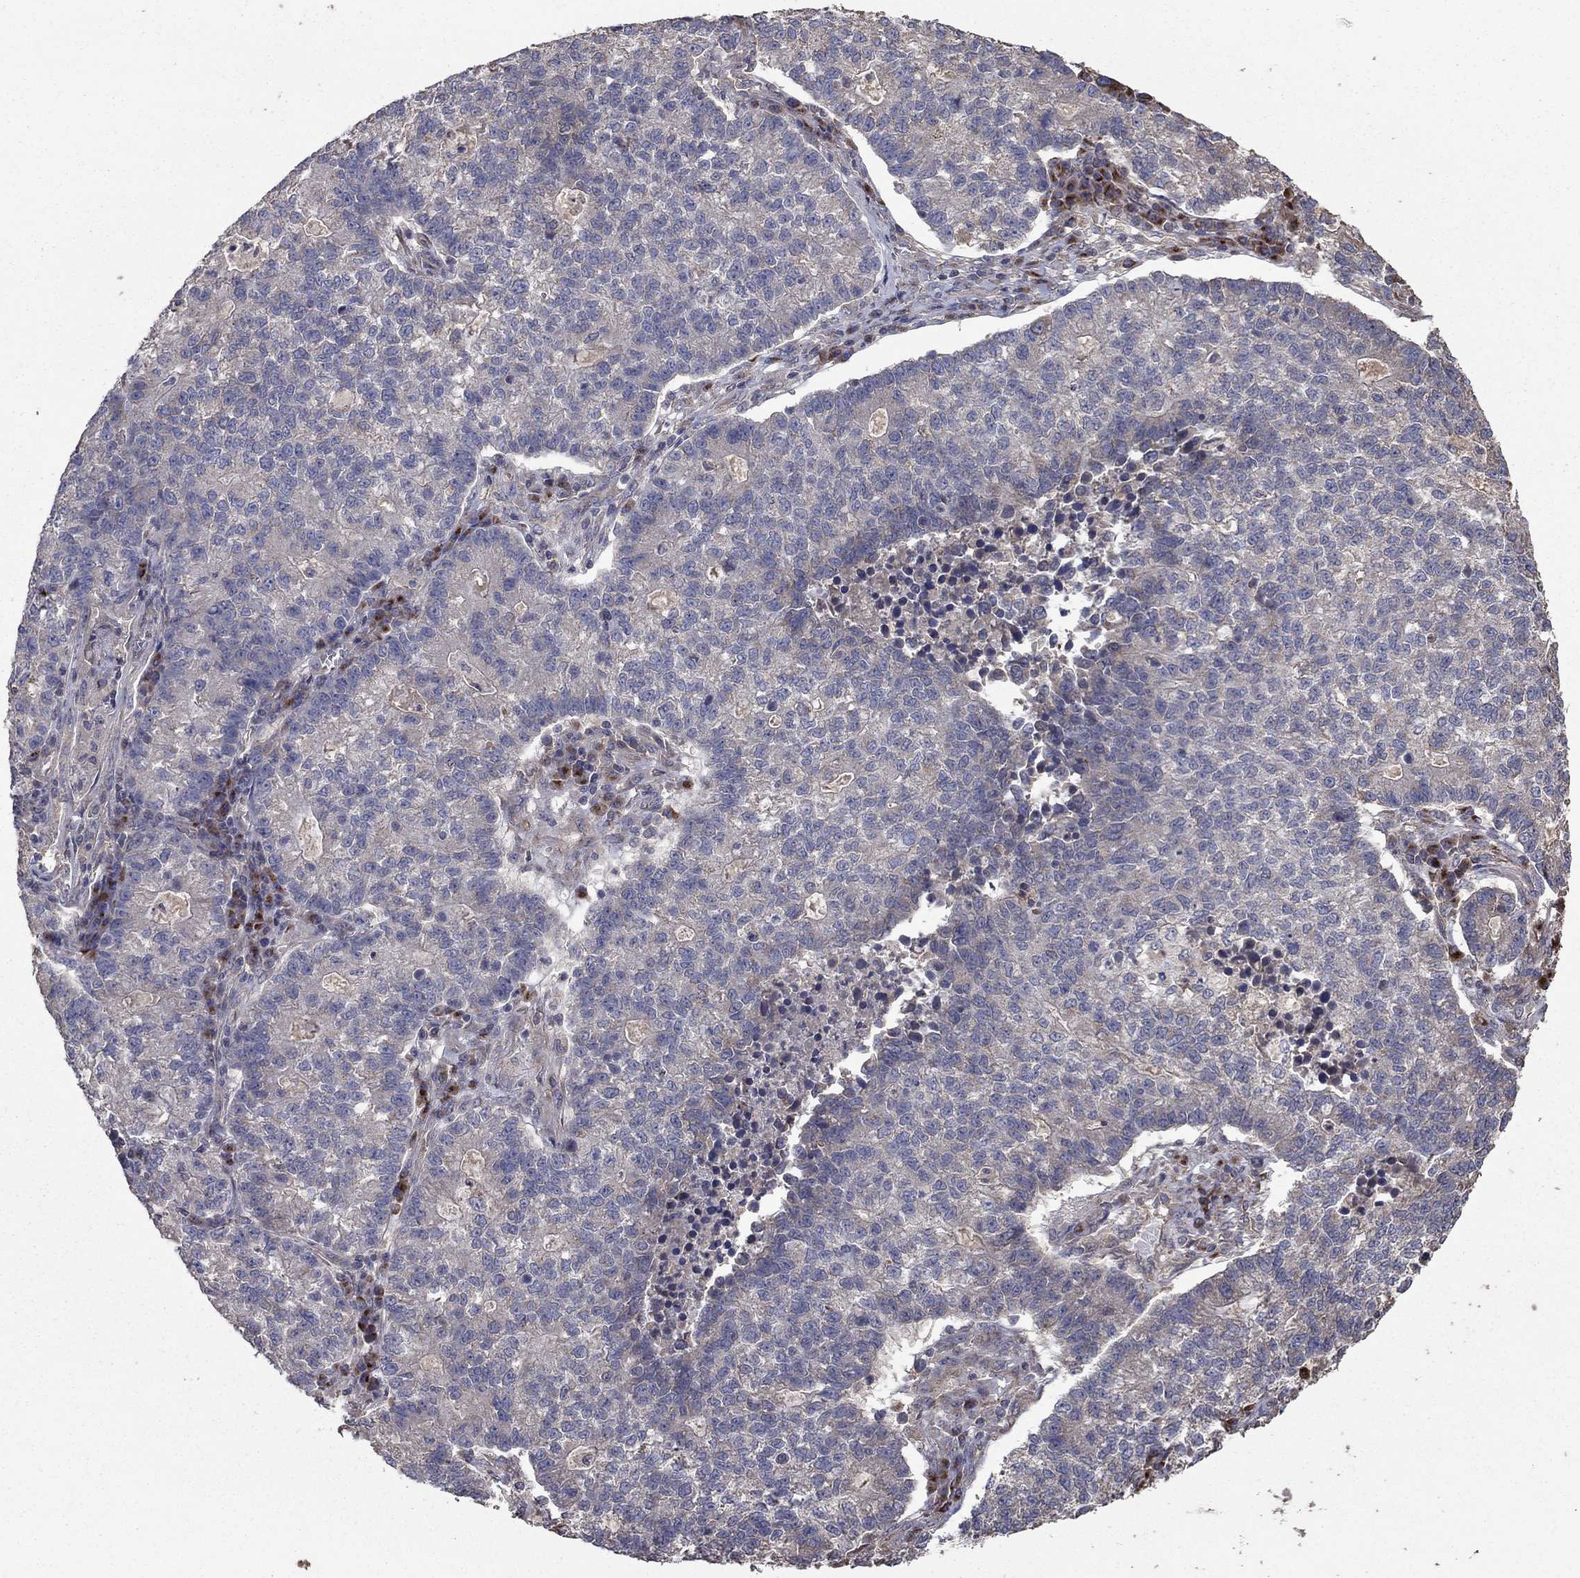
{"staining": {"intensity": "negative", "quantity": "none", "location": "none"}, "tissue": "lung cancer", "cell_type": "Tumor cells", "image_type": "cancer", "snomed": [{"axis": "morphology", "description": "Adenocarcinoma, NOS"}, {"axis": "topography", "description": "Lung"}], "caption": "Photomicrograph shows no significant protein expression in tumor cells of lung adenocarcinoma.", "gene": "FLT4", "patient": {"sex": "male", "age": 57}}